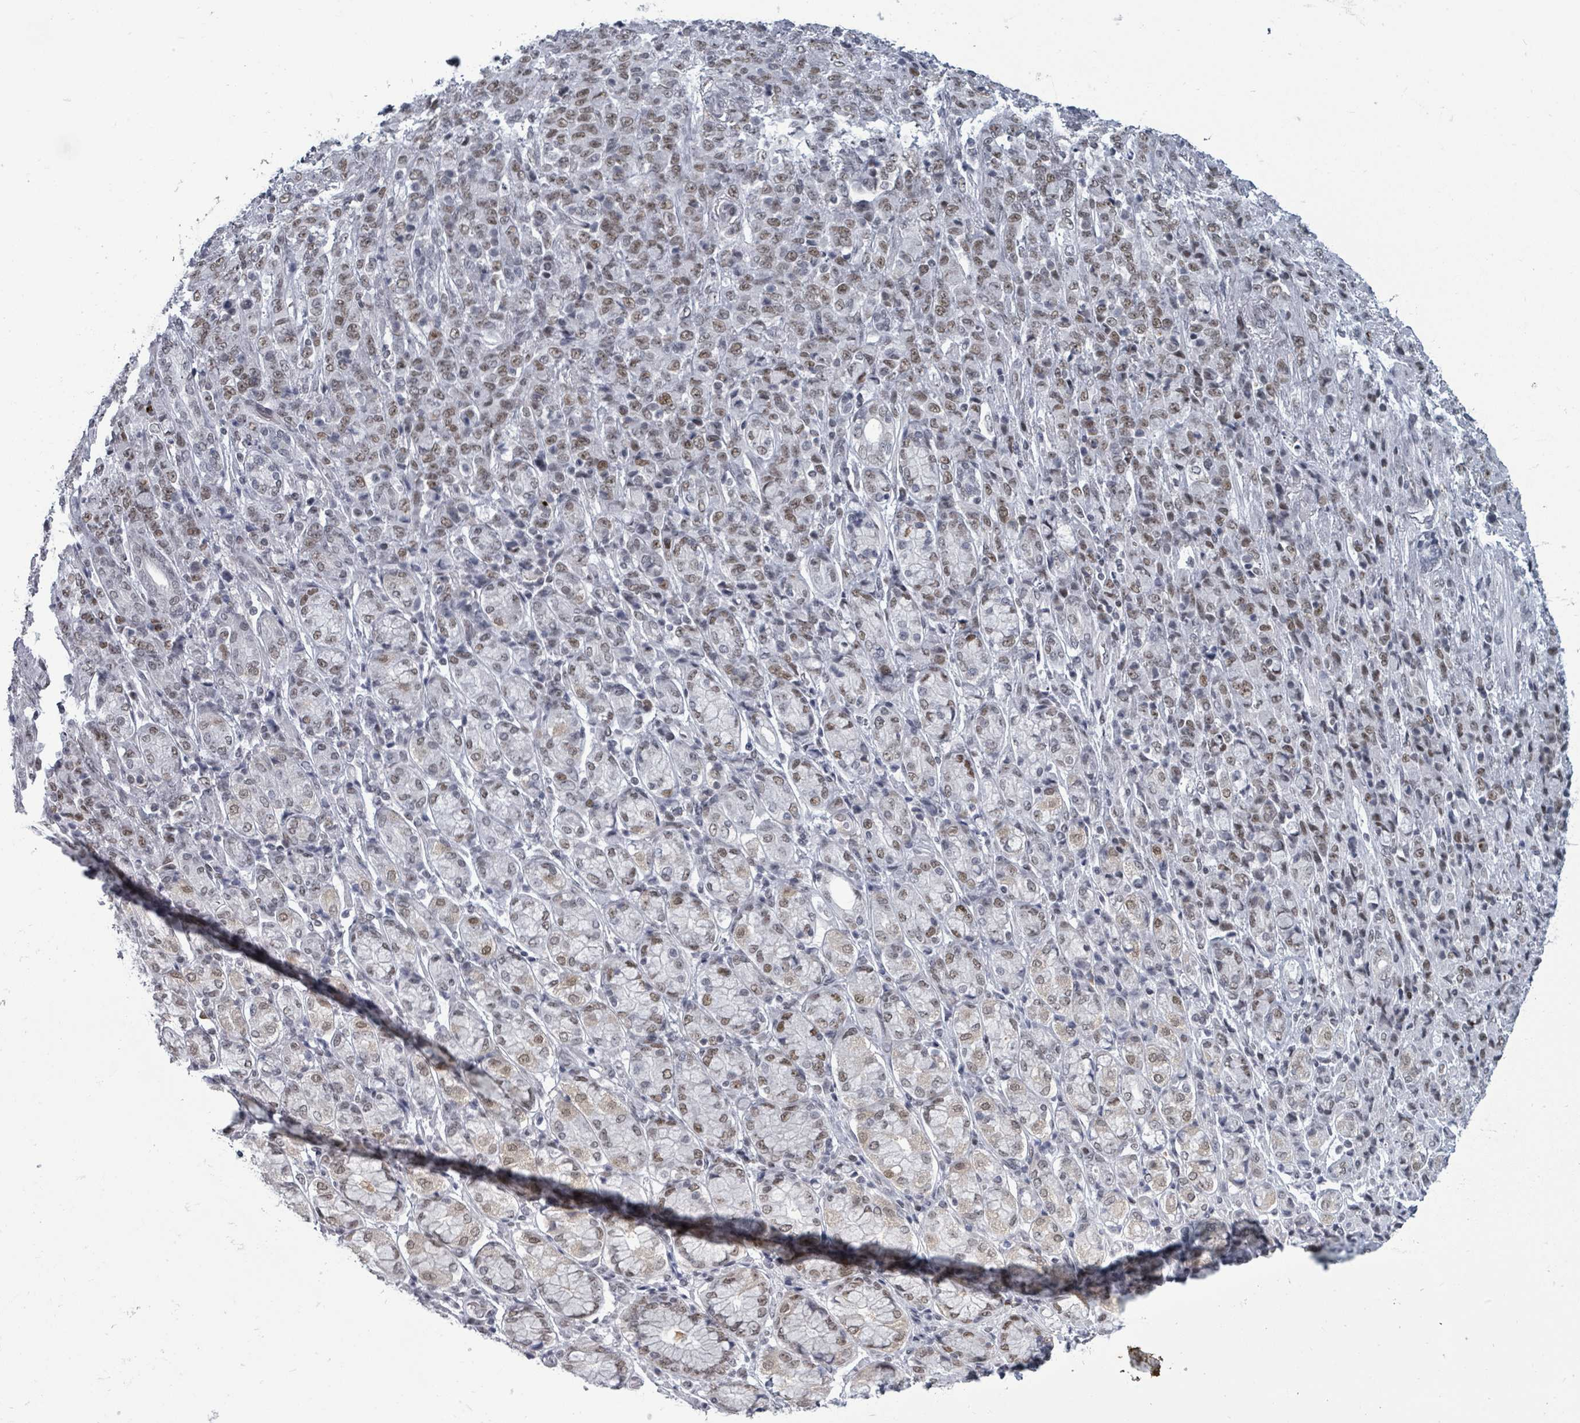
{"staining": {"intensity": "moderate", "quantity": ">75%", "location": "nuclear"}, "tissue": "stomach cancer", "cell_type": "Tumor cells", "image_type": "cancer", "snomed": [{"axis": "morphology", "description": "Adenocarcinoma, NOS"}, {"axis": "topography", "description": "Stomach"}], "caption": "Moderate nuclear positivity for a protein is present in about >75% of tumor cells of adenocarcinoma (stomach) using immunohistochemistry.", "gene": "ERCC5", "patient": {"sex": "female", "age": 79}}